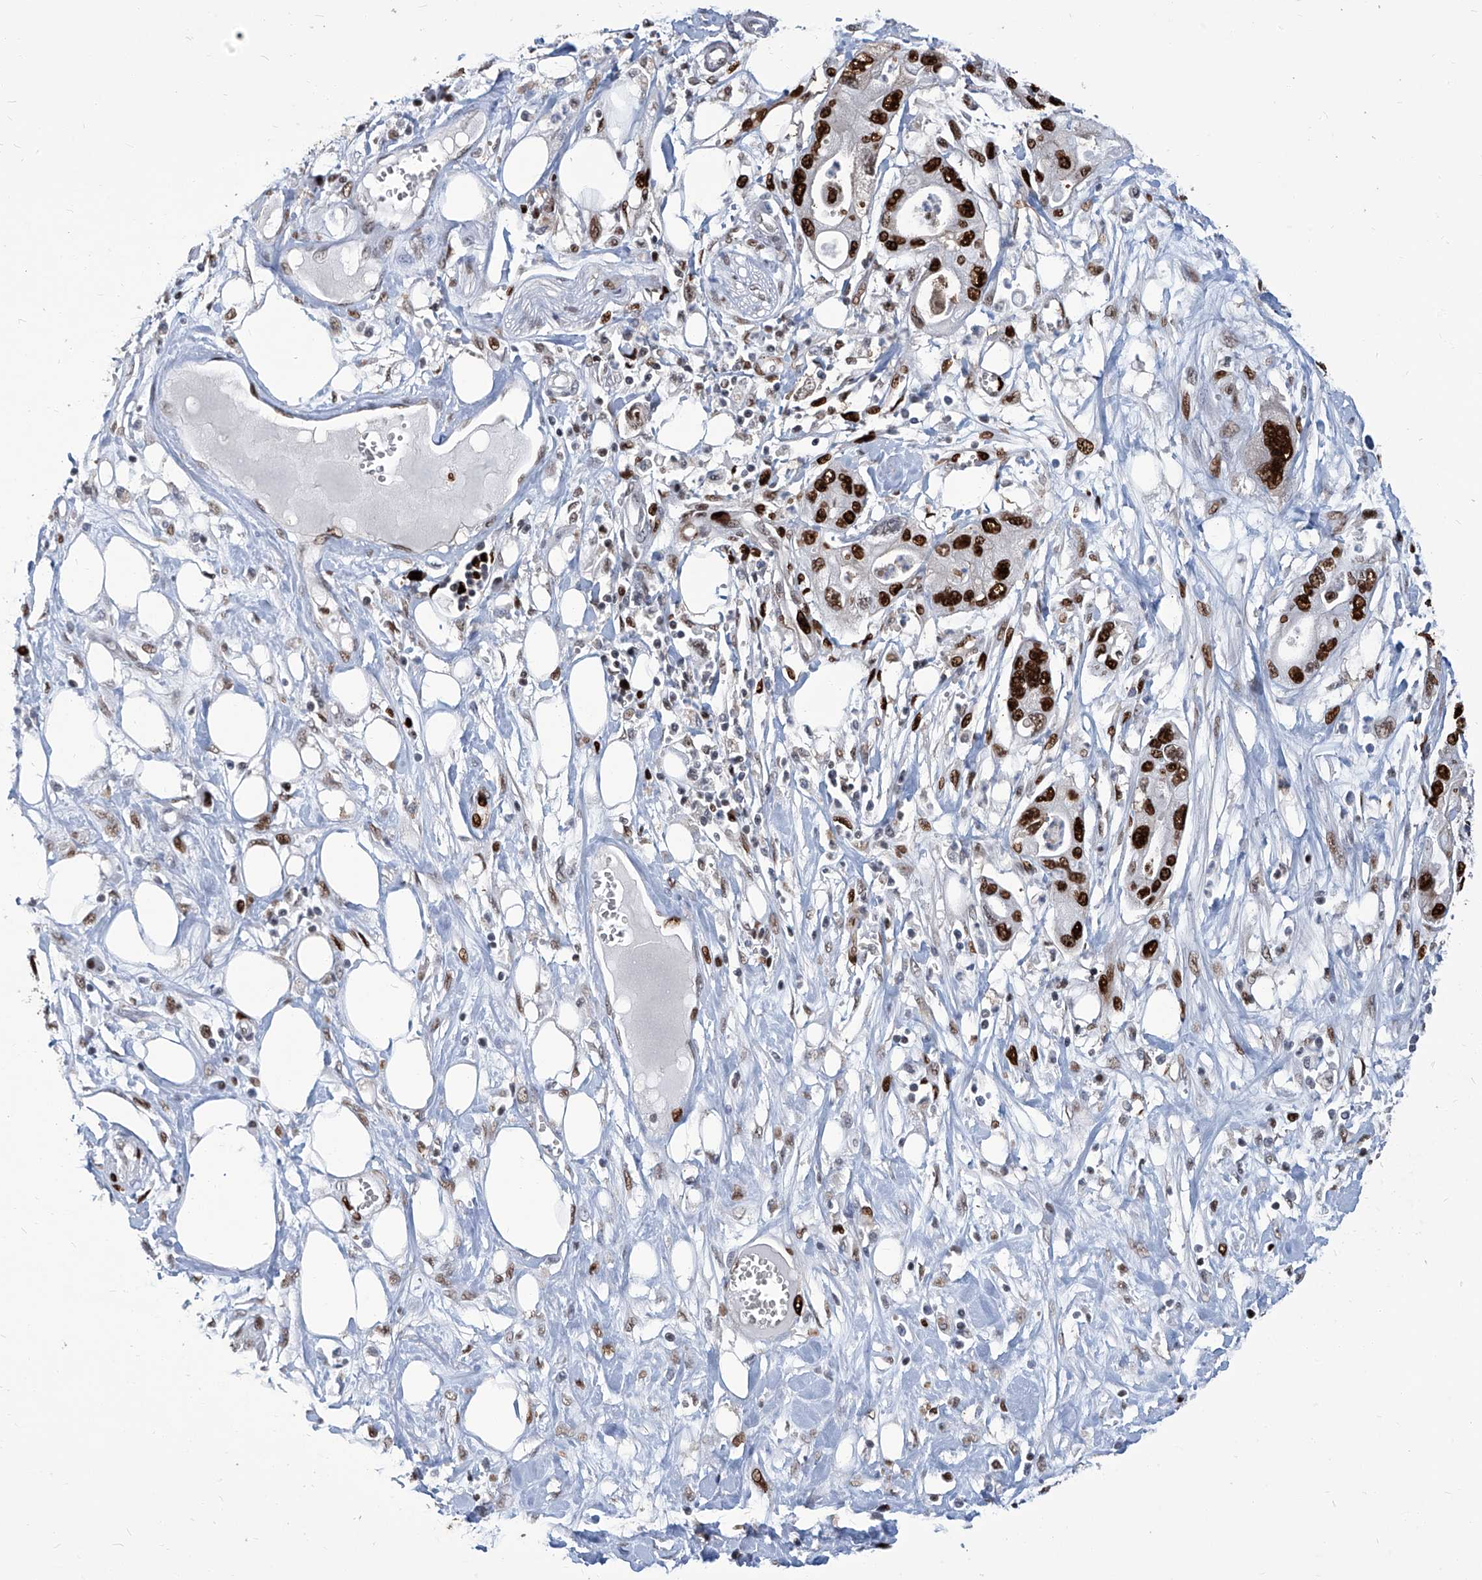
{"staining": {"intensity": "strong", "quantity": ">75%", "location": "nuclear"}, "tissue": "pancreatic cancer", "cell_type": "Tumor cells", "image_type": "cancer", "snomed": [{"axis": "morphology", "description": "Adenocarcinoma, NOS"}, {"axis": "topography", "description": "Pancreas"}], "caption": "About >75% of tumor cells in human pancreatic cancer (adenocarcinoma) display strong nuclear protein expression as visualized by brown immunohistochemical staining.", "gene": "PCNA", "patient": {"sex": "male", "age": 68}}